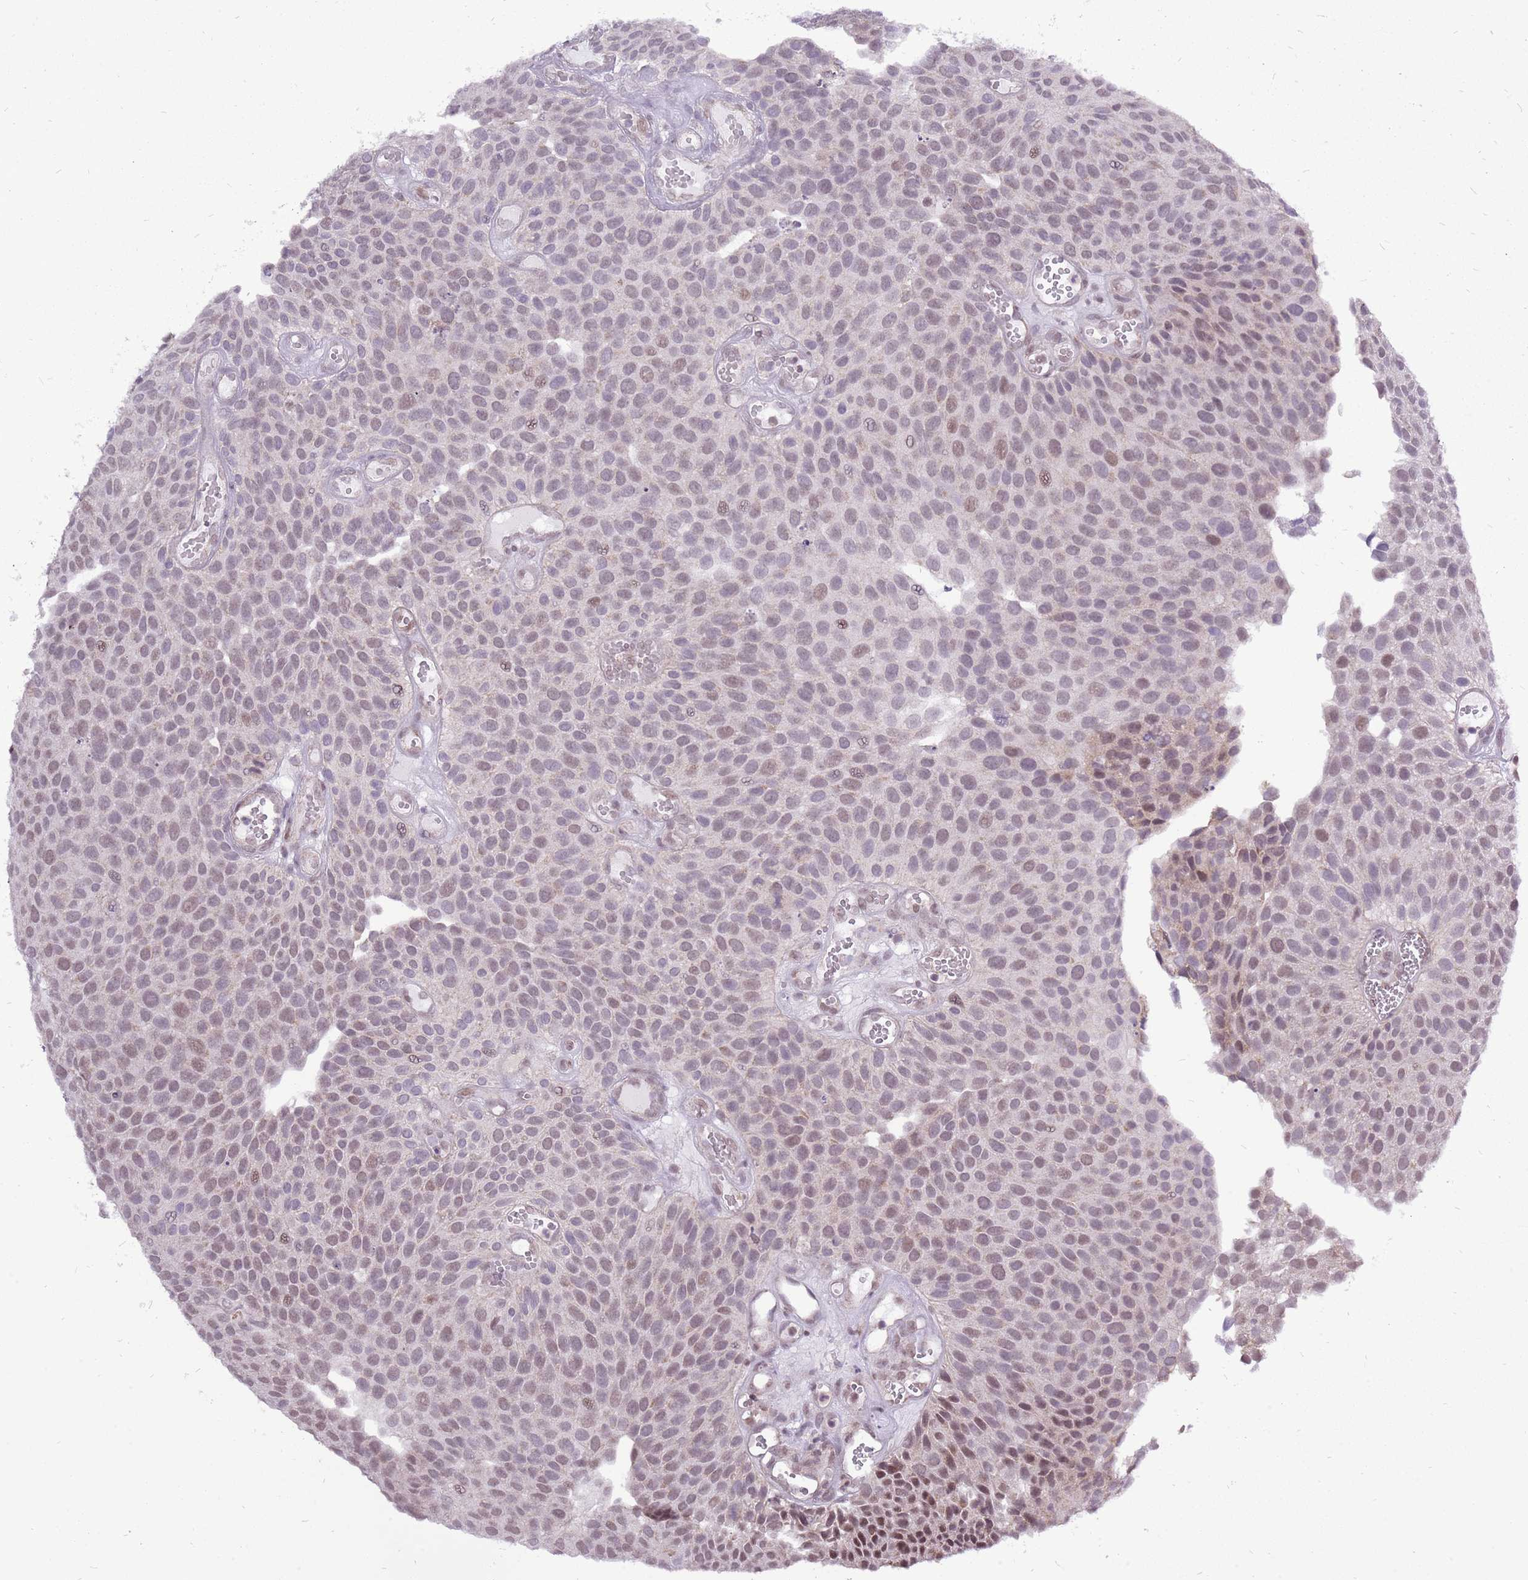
{"staining": {"intensity": "weak", "quantity": "25%-75%", "location": "nuclear"}, "tissue": "urothelial cancer", "cell_type": "Tumor cells", "image_type": "cancer", "snomed": [{"axis": "morphology", "description": "Urothelial carcinoma, Low grade"}, {"axis": "topography", "description": "Urinary bladder"}], "caption": "Immunohistochemical staining of human urothelial carcinoma (low-grade) reveals low levels of weak nuclear protein positivity in about 25%-75% of tumor cells.", "gene": "CCDC166", "patient": {"sex": "male", "age": 89}}